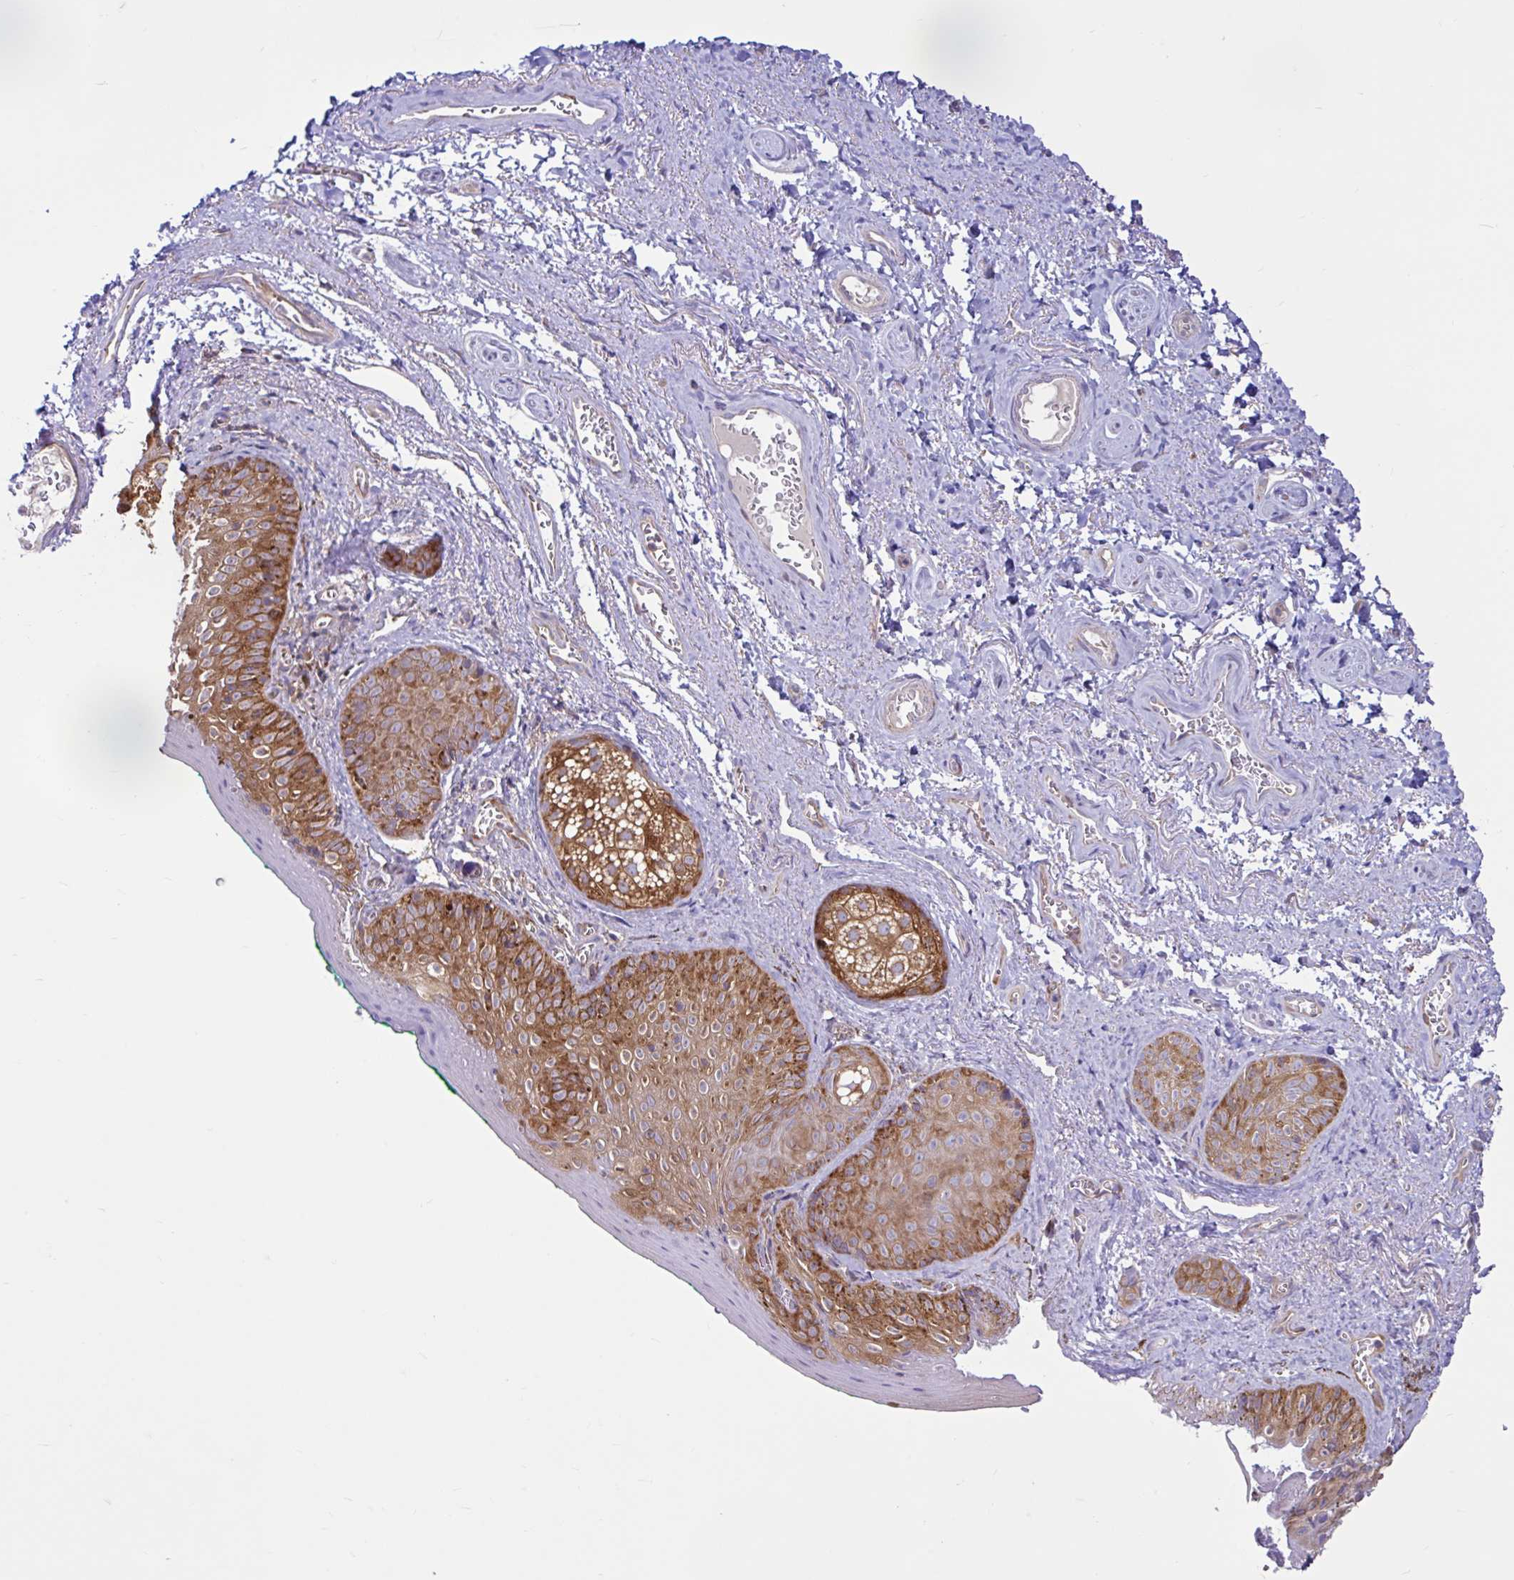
{"staining": {"intensity": "strong", "quantity": "25%-75%", "location": "cytoplasmic/membranous"}, "tissue": "vagina", "cell_type": "Squamous epithelial cells", "image_type": "normal", "snomed": [{"axis": "morphology", "description": "Normal tissue, NOS"}, {"axis": "topography", "description": "Vulva"}, {"axis": "topography", "description": "Vagina"}, {"axis": "topography", "description": "Peripheral nerve tissue"}], "caption": "Immunohistochemistry (DAB) staining of normal vagina displays strong cytoplasmic/membranous protein staining in approximately 25%-75% of squamous epithelial cells.", "gene": "LARS1", "patient": {"sex": "female", "age": 66}}